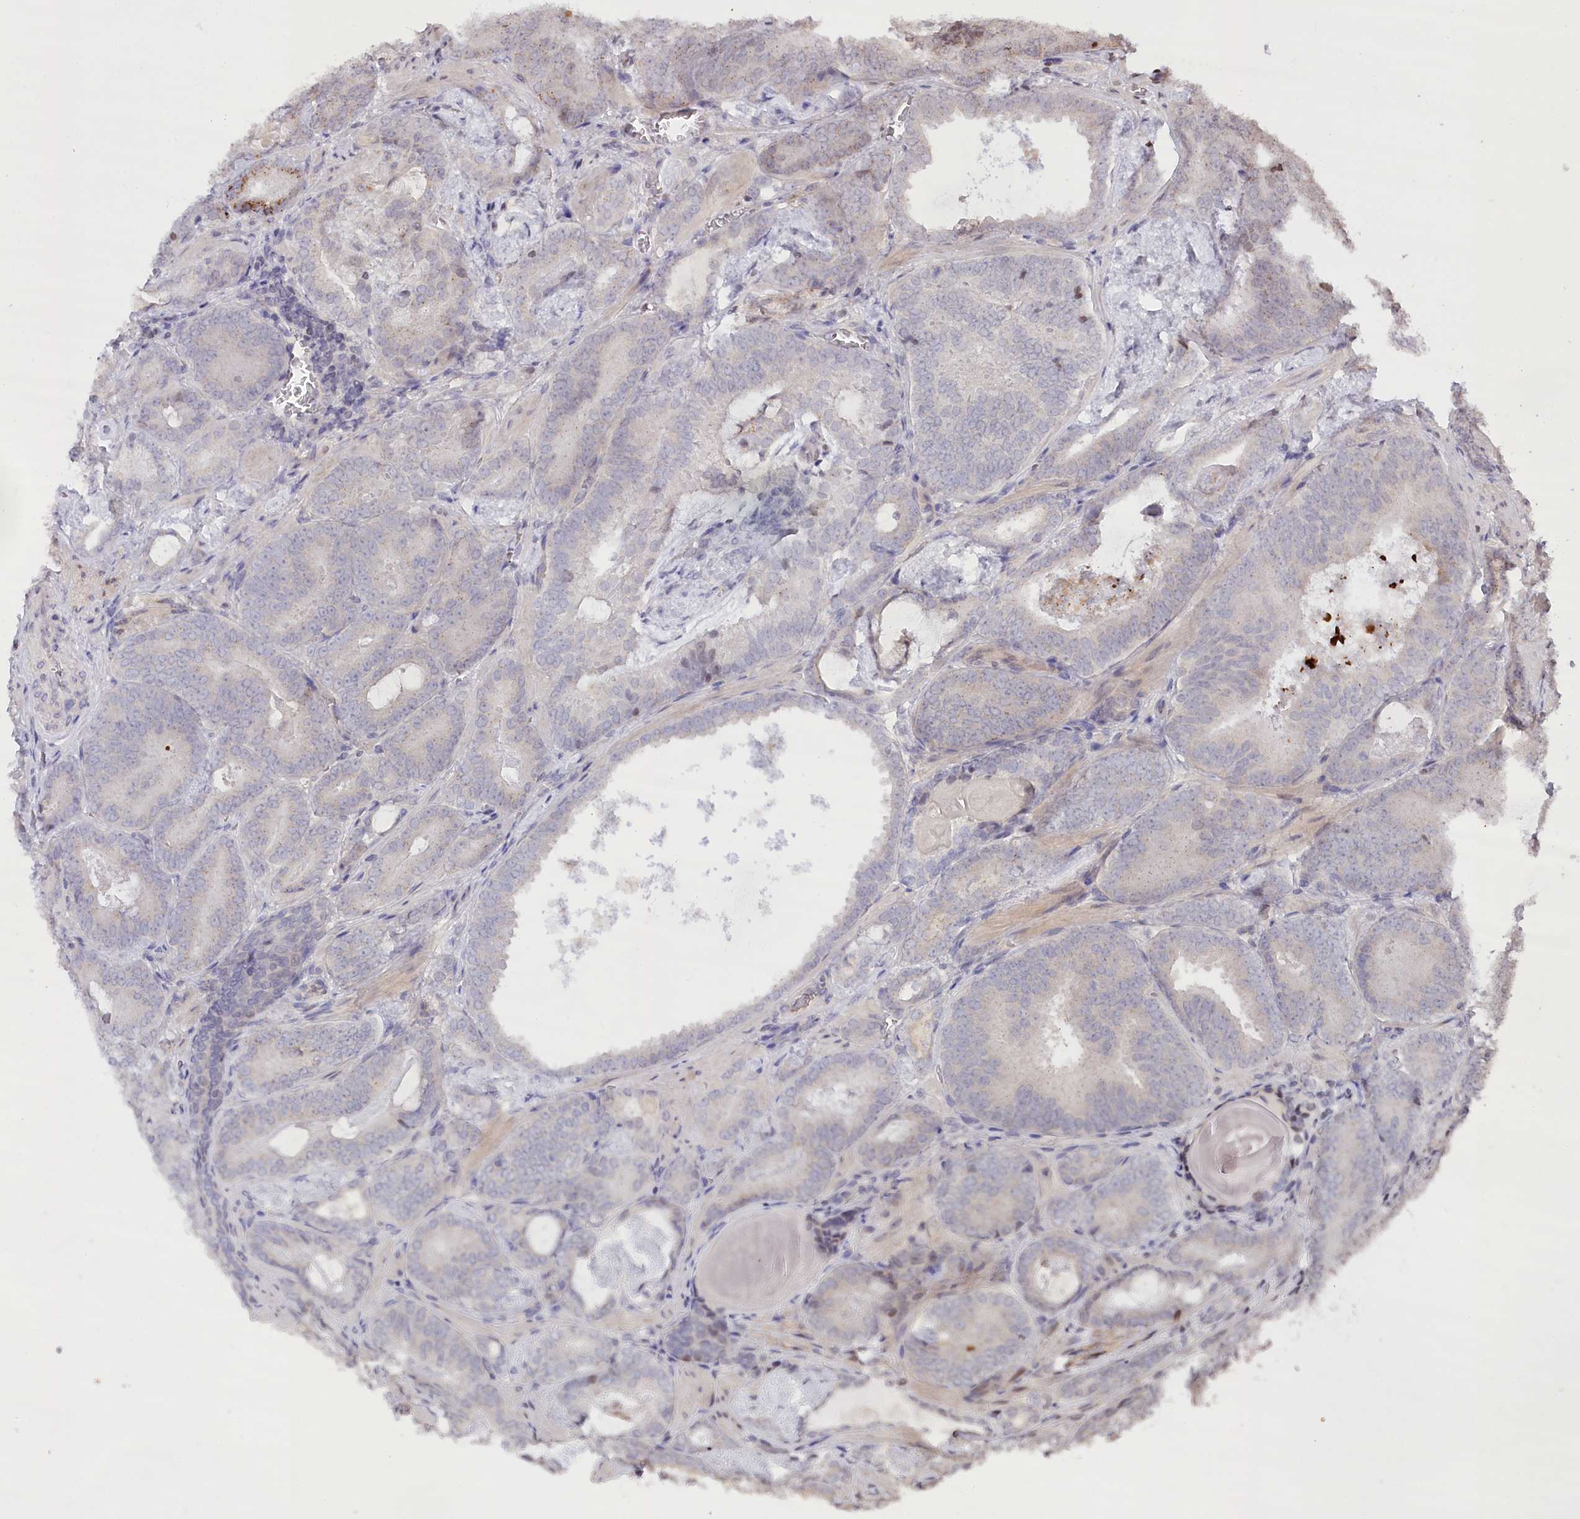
{"staining": {"intensity": "negative", "quantity": "none", "location": "none"}, "tissue": "prostate cancer", "cell_type": "Tumor cells", "image_type": "cancer", "snomed": [{"axis": "morphology", "description": "Adenocarcinoma, Low grade"}, {"axis": "topography", "description": "Prostate"}], "caption": "This is an immunohistochemistry histopathology image of human prostate low-grade adenocarcinoma. There is no expression in tumor cells.", "gene": "CCSER2", "patient": {"sex": "male", "age": 60}}